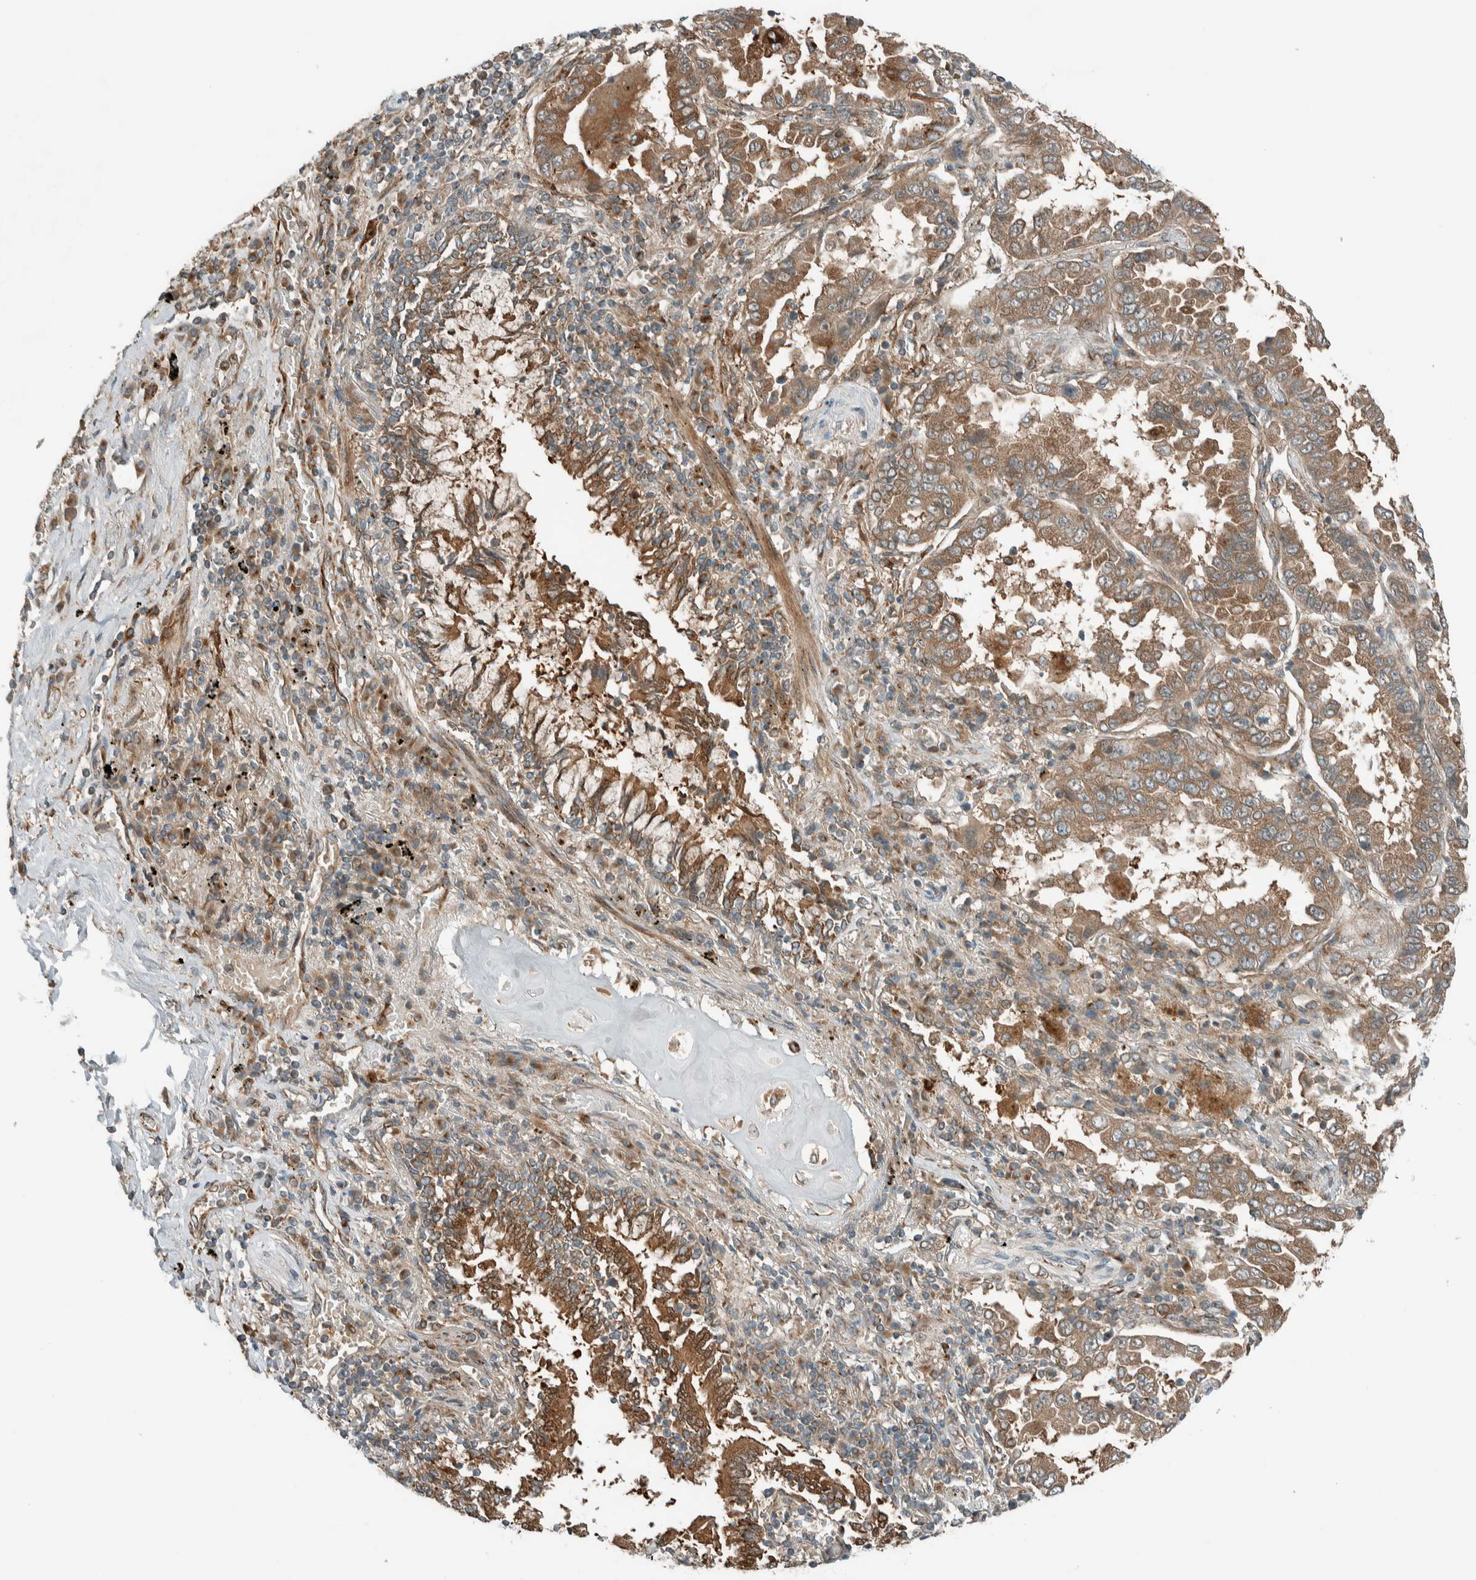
{"staining": {"intensity": "moderate", "quantity": ">75%", "location": "cytoplasmic/membranous"}, "tissue": "lung cancer", "cell_type": "Tumor cells", "image_type": "cancer", "snomed": [{"axis": "morphology", "description": "Adenocarcinoma, NOS"}, {"axis": "topography", "description": "Lung"}], "caption": "Human lung cancer (adenocarcinoma) stained for a protein (brown) displays moderate cytoplasmic/membranous positive staining in about >75% of tumor cells.", "gene": "EXOC7", "patient": {"sex": "female", "age": 51}}